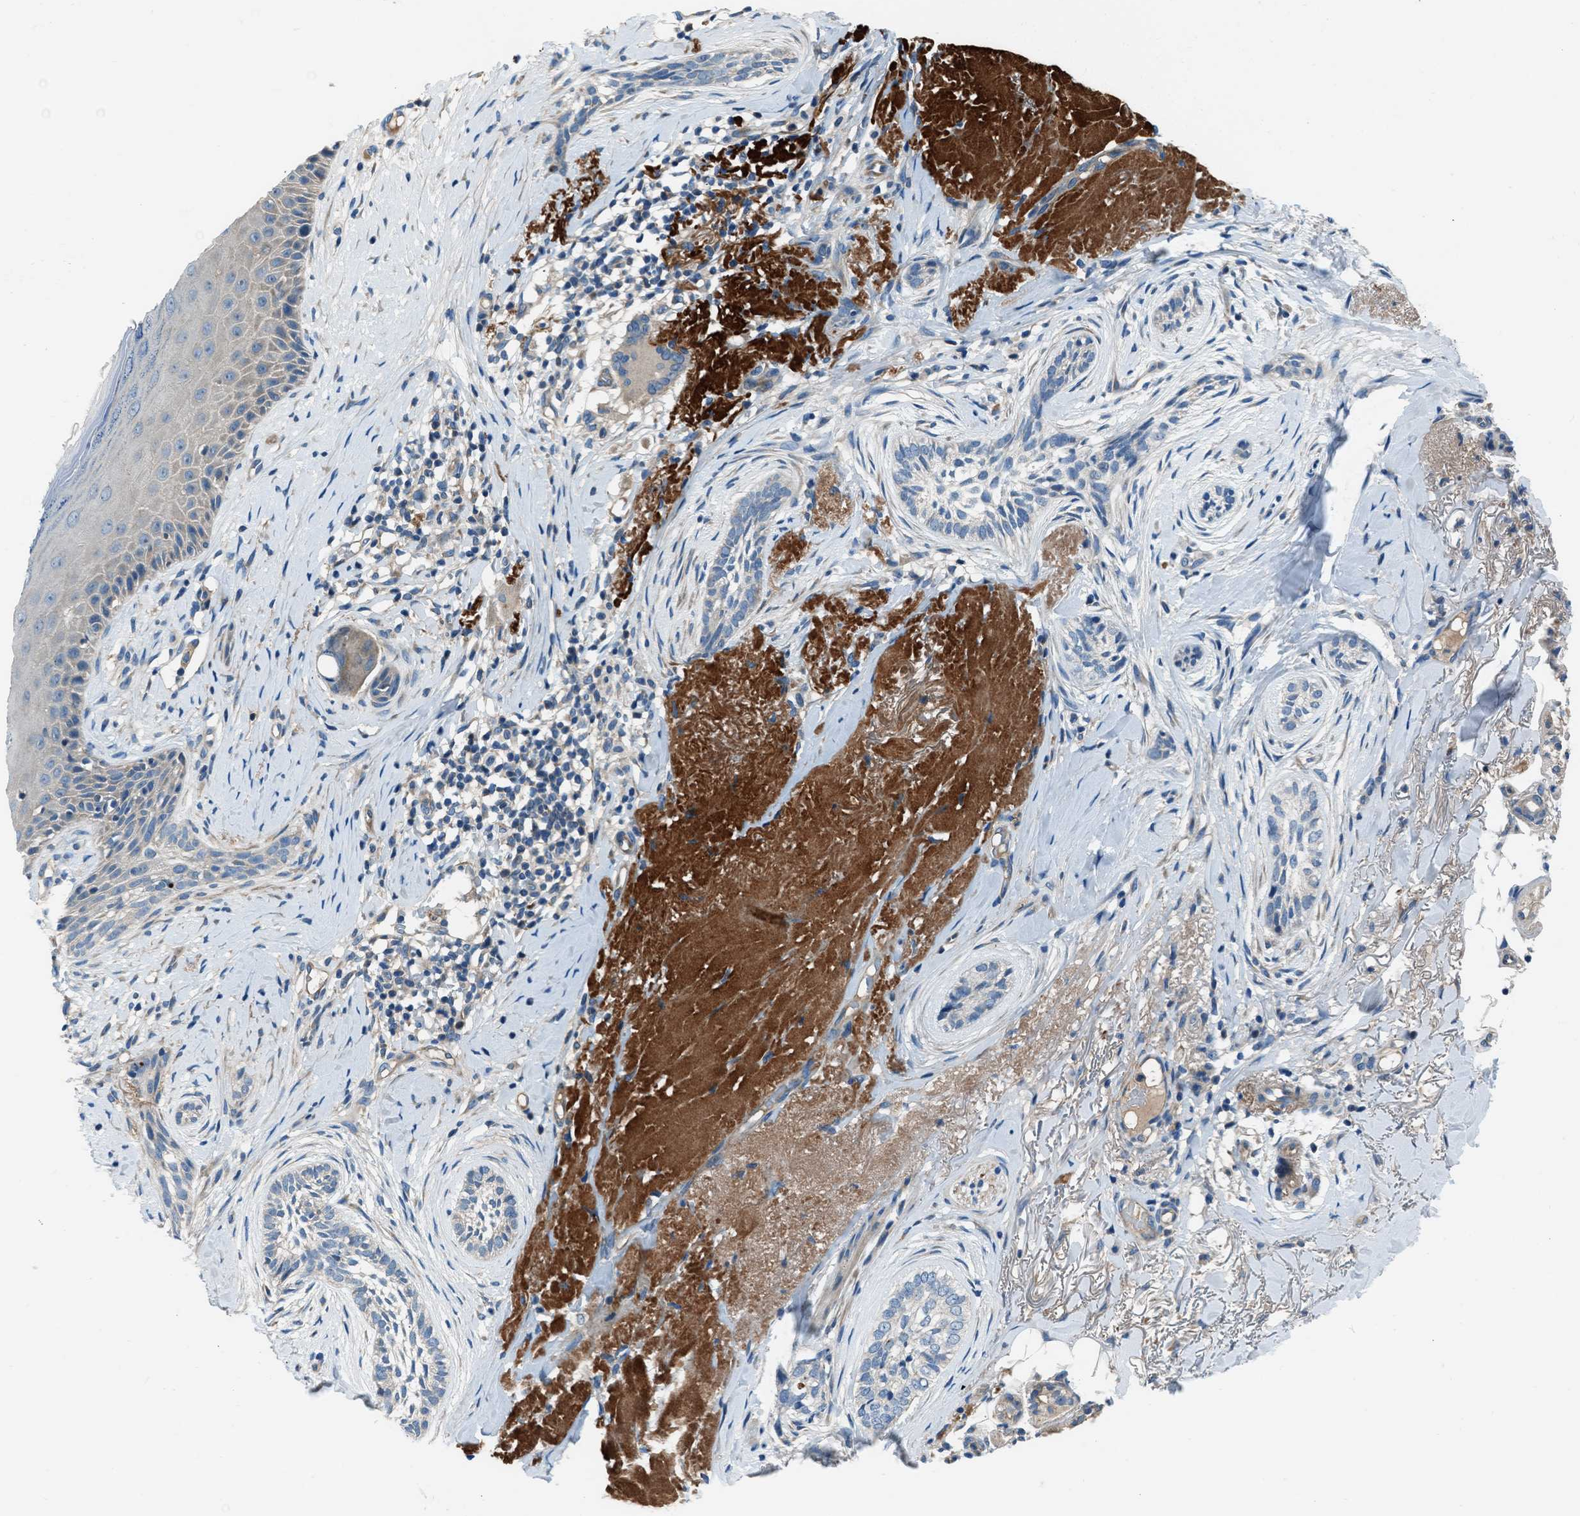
{"staining": {"intensity": "negative", "quantity": "none", "location": "none"}, "tissue": "skin cancer", "cell_type": "Tumor cells", "image_type": "cancer", "snomed": [{"axis": "morphology", "description": "Basal cell carcinoma"}, {"axis": "topography", "description": "Skin"}], "caption": "Skin cancer (basal cell carcinoma) stained for a protein using immunohistochemistry (IHC) displays no positivity tumor cells.", "gene": "SLC38A6", "patient": {"sex": "female", "age": 88}}